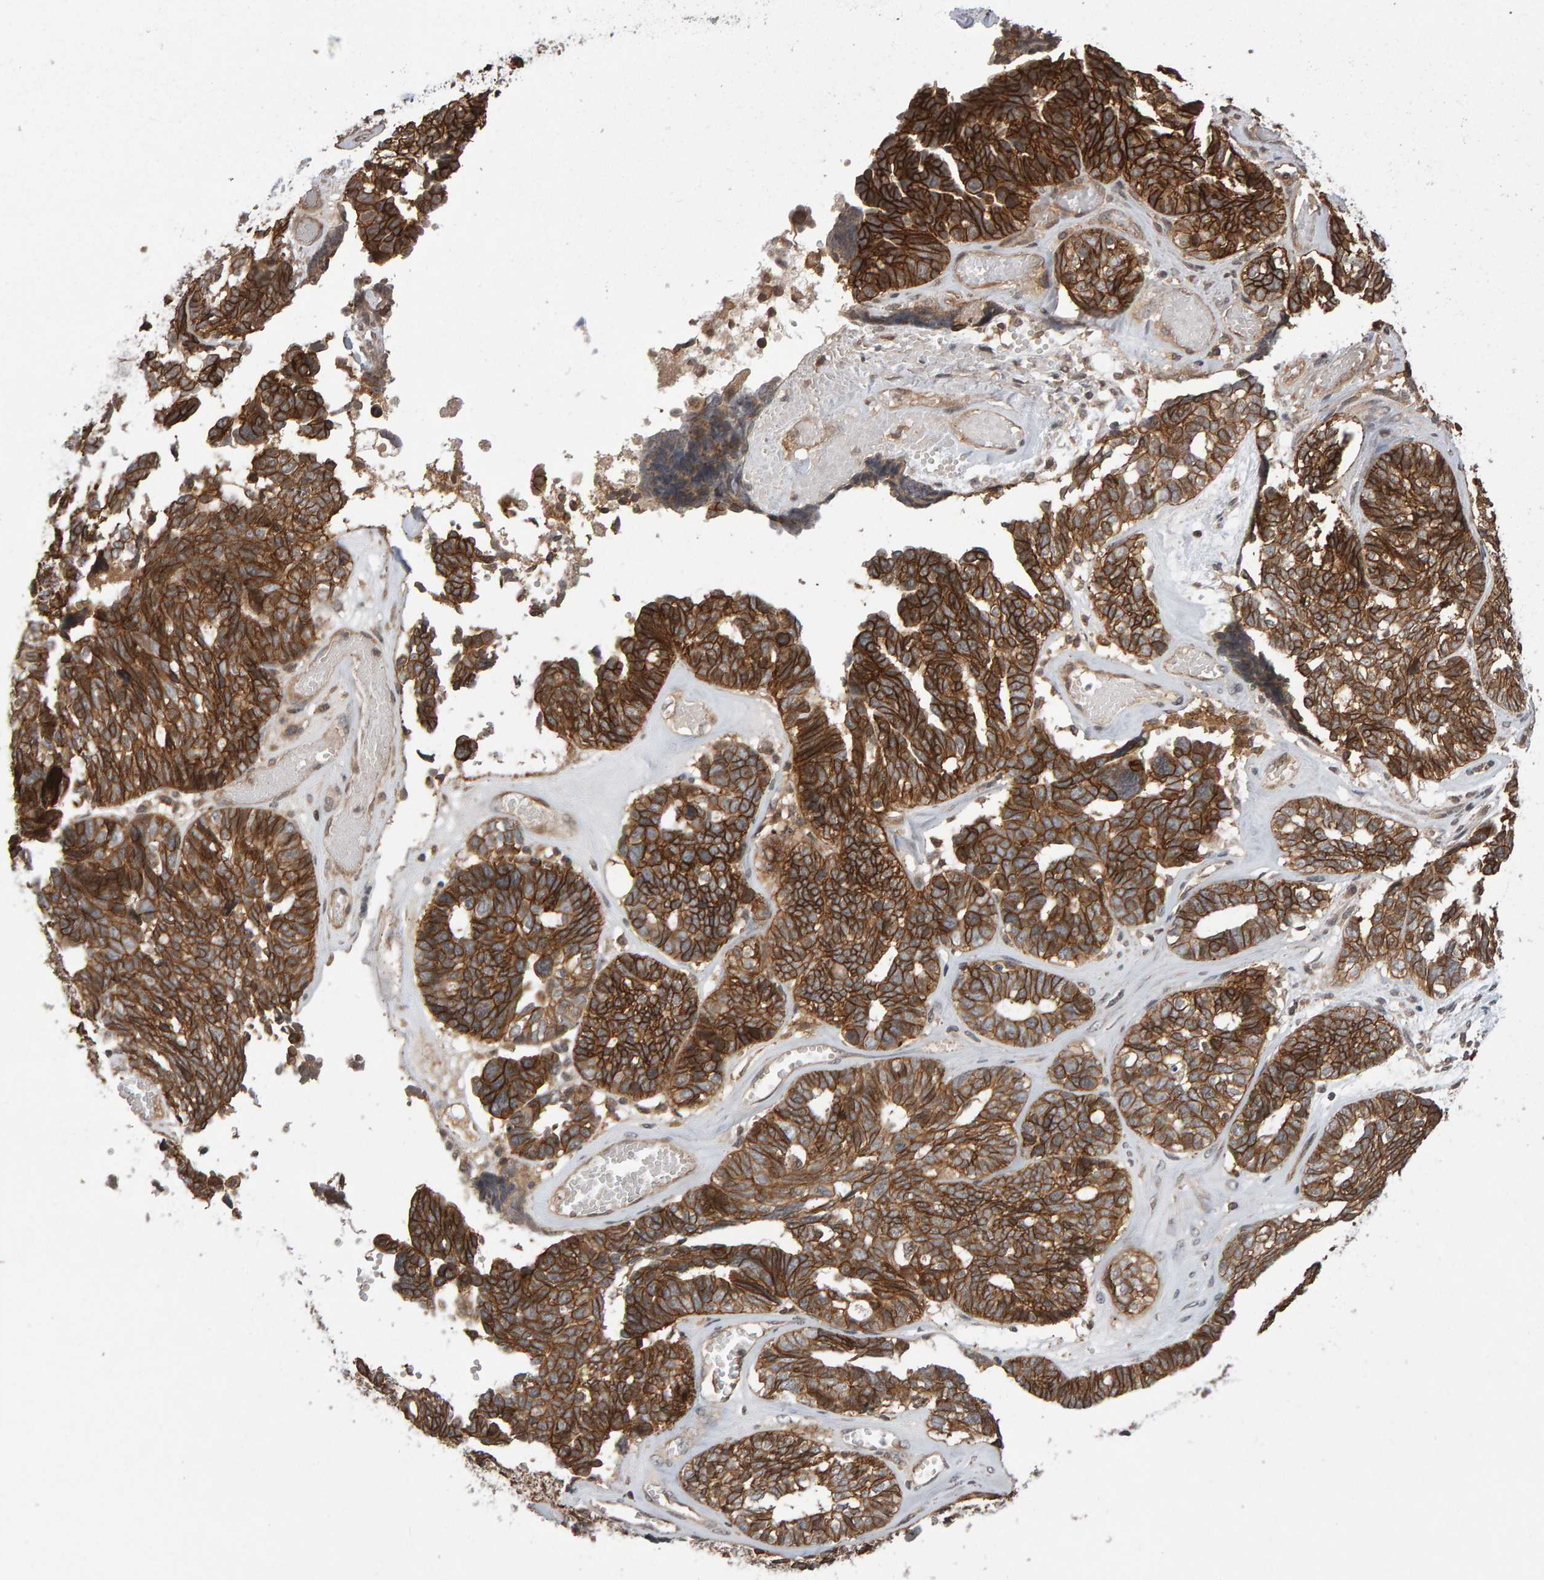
{"staining": {"intensity": "moderate", "quantity": ">75%", "location": "cytoplasmic/membranous"}, "tissue": "ovarian cancer", "cell_type": "Tumor cells", "image_type": "cancer", "snomed": [{"axis": "morphology", "description": "Cystadenocarcinoma, serous, NOS"}, {"axis": "topography", "description": "Ovary"}], "caption": "Moderate cytoplasmic/membranous staining for a protein is seen in about >75% of tumor cells of ovarian cancer using IHC.", "gene": "SCRIB", "patient": {"sex": "female", "age": 79}}